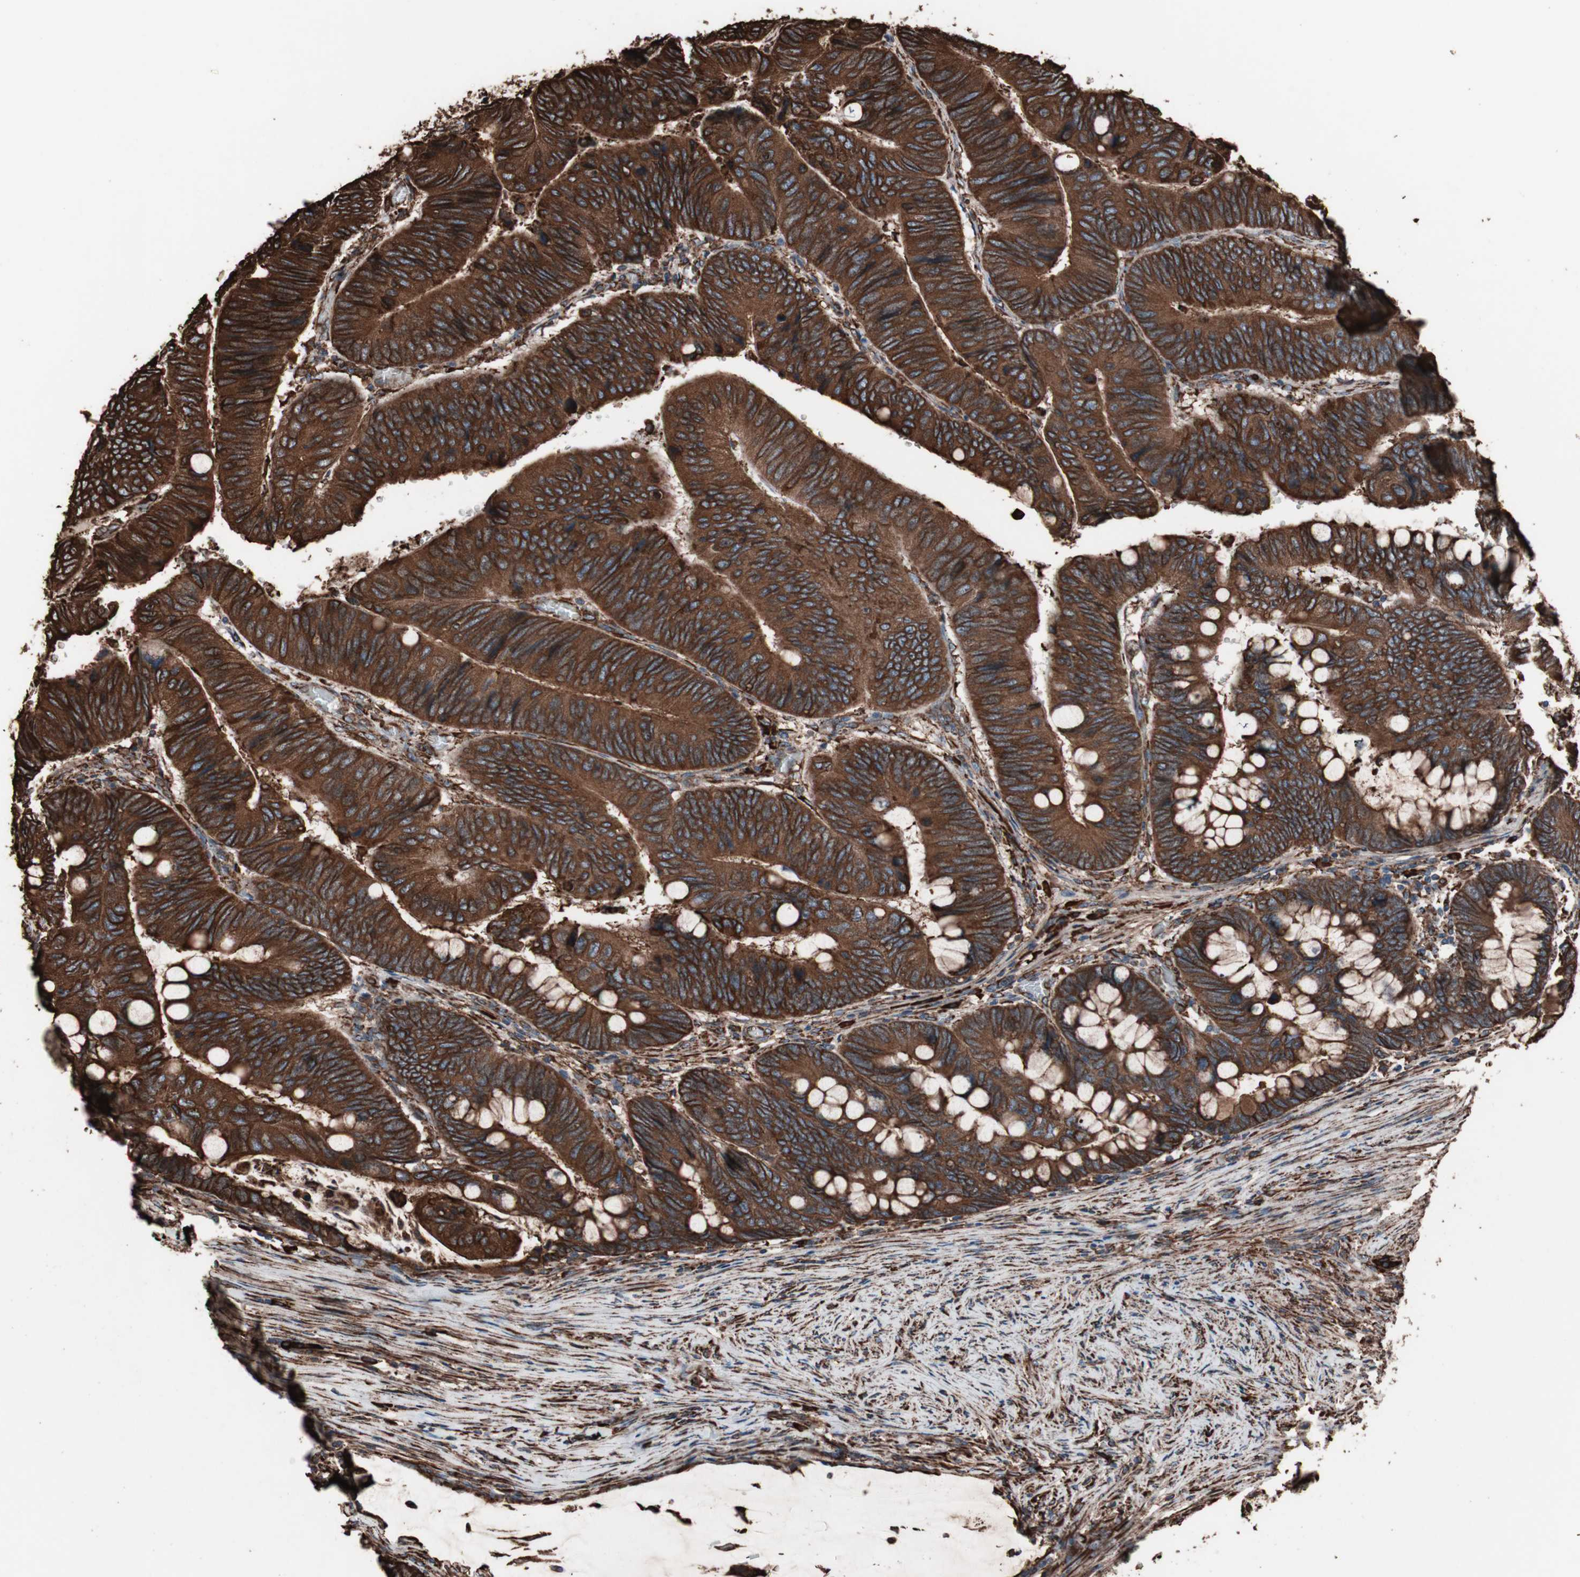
{"staining": {"intensity": "strong", "quantity": ">75%", "location": "cytoplasmic/membranous"}, "tissue": "colorectal cancer", "cell_type": "Tumor cells", "image_type": "cancer", "snomed": [{"axis": "morphology", "description": "Normal tissue, NOS"}, {"axis": "morphology", "description": "Adenocarcinoma, NOS"}, {"axis": "topography", "description": "Rectum"}, {"axis": "topography", "description": "Peripheral nerve tissue"}], "caption": "Colorectal cancer (adenocarcinoma) stained with a protein marker exhibits strong staining in tumor cells.", "gene": "HSP90B1", "patient": {"sex": "male", "age": 92}}